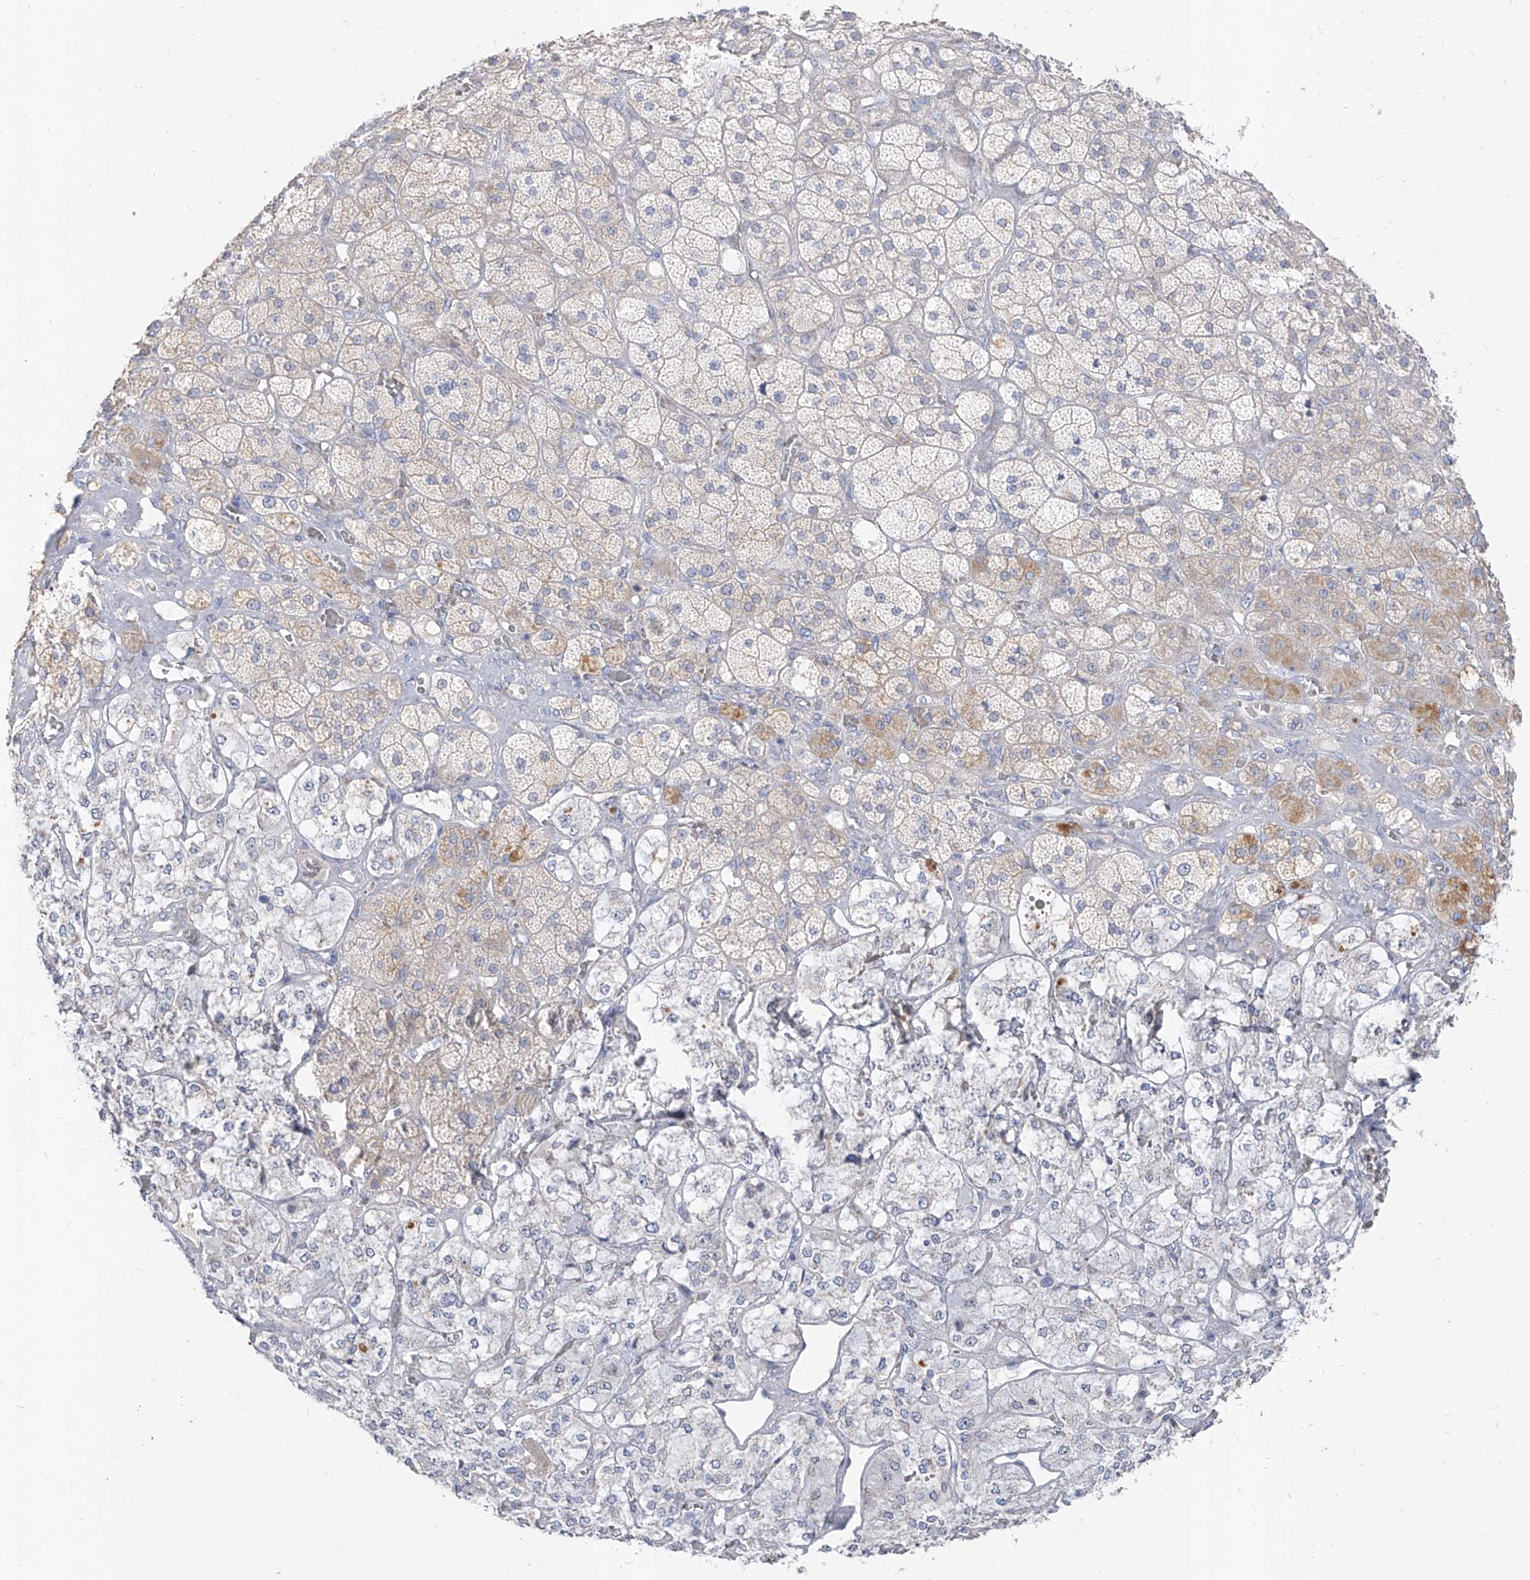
{"staining": {"intensity": "weak", "quantity": "<25%", "location": "cytoplasmic/membranous"}, "tissue": "adrenal gland", "cell_type": "Glandular cells", "image_type": "normal", "snomed": [{"axis": "morphology", "description": "Normal tissue, NOS"}, {"axis": "topography", "description": "Adrenal gland"}], "caption": "Immunohistochemistry image of benign adrenal gland stained for a protein (brown), which exhibits no staining in glandular cells.", "gene": "RBFOX3", "patient": {"sex": "male", "age": 57}}